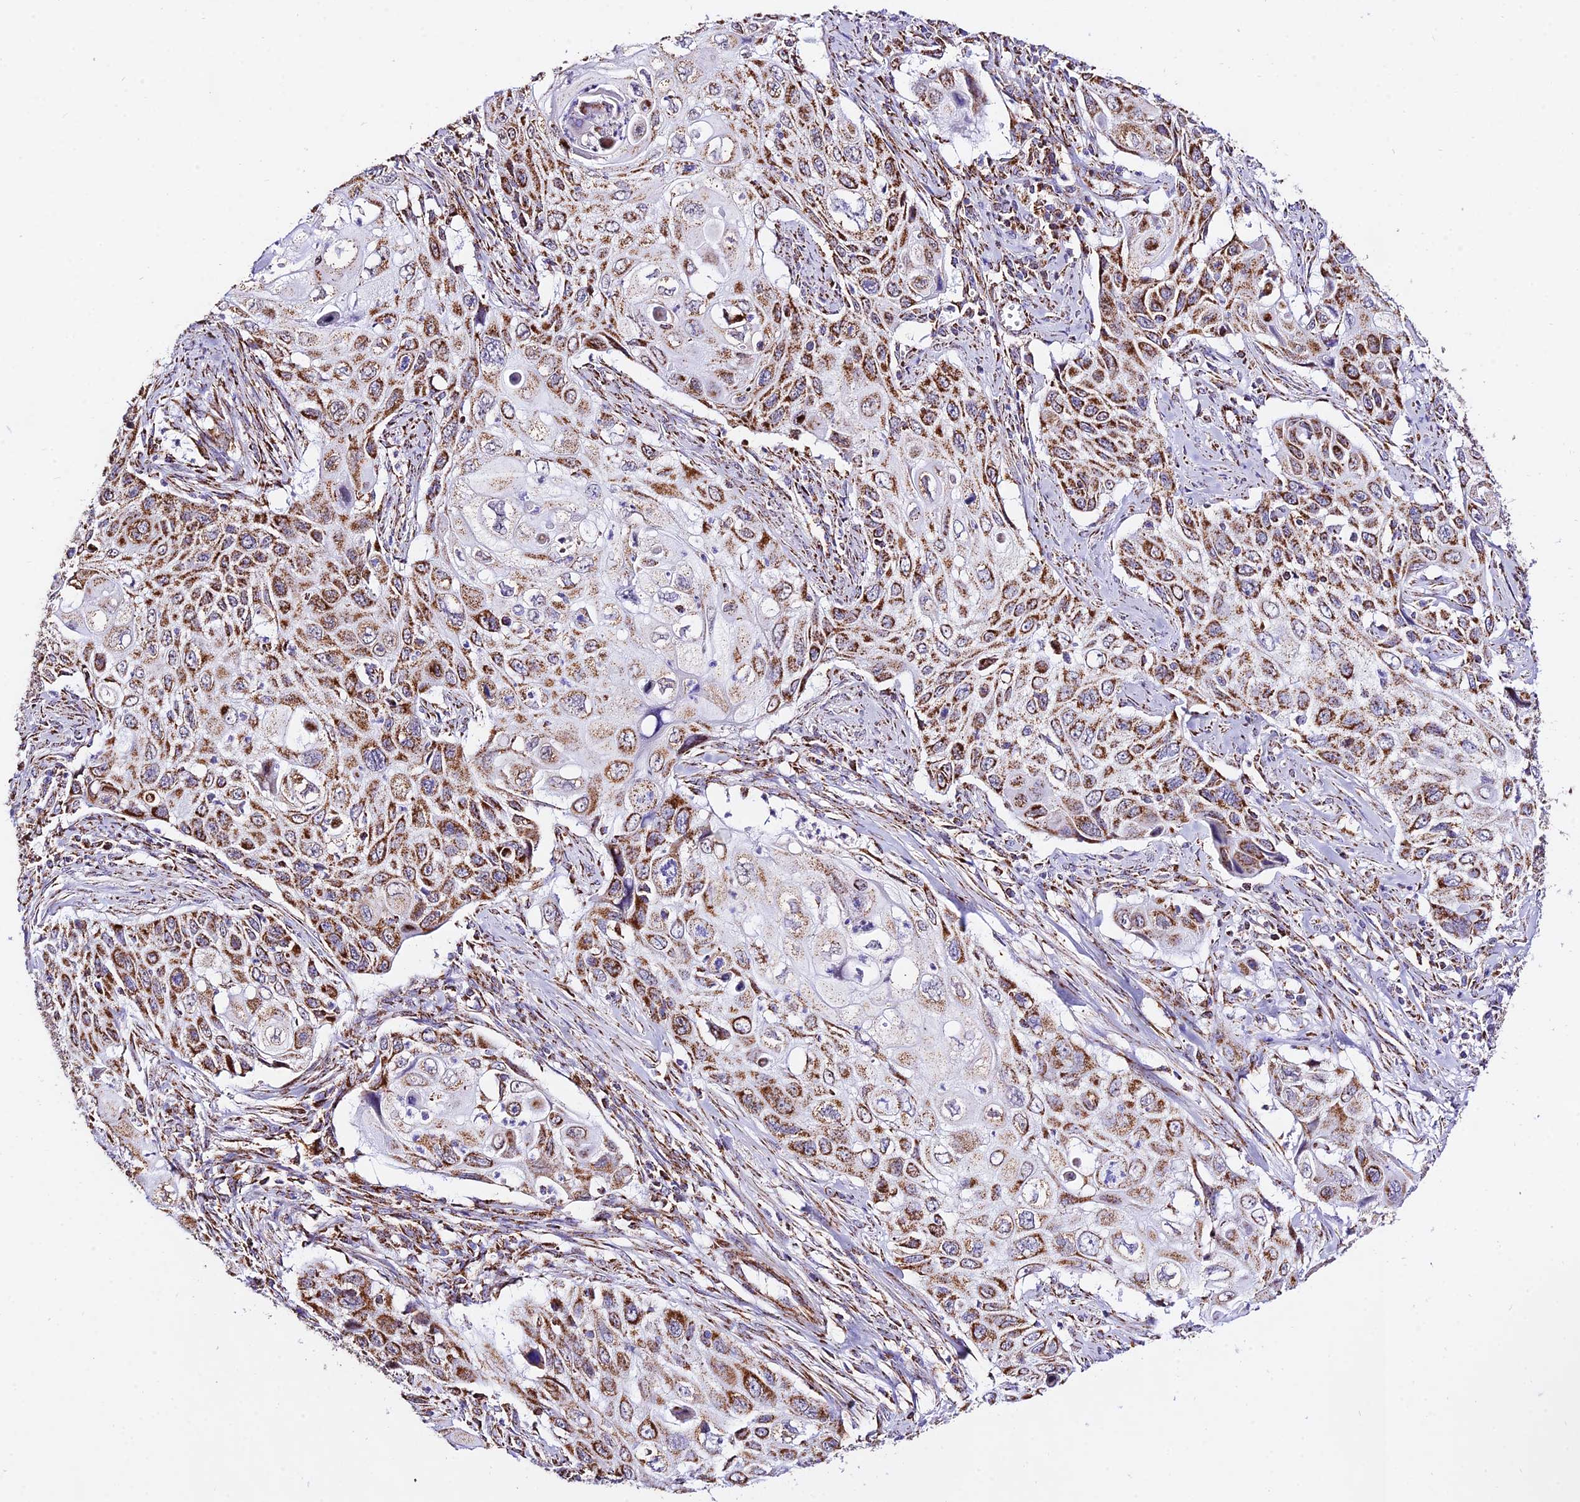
{"staining": {"intensity": "moderate", "quantity": ">75%", "location": "cytoplasmic/membranous"}, "tissue": "cervical cancer", "cell_type": "Tumor cells", "image_type": "cancer", "snomed": [{"axis": "morphology", "description": "Squamous cell carcinoma, NOS"}, {"axis": "topography", "description": "Cervix"}], "caption": "Squamous cell carcinoma (cervical) stained with a brown dye shows moderate cytoplasmic/membranous positive expression in about >75% of tumor cells.", "gene": "ATP5PD", "patient": {"sex": "female", "age": 70}}